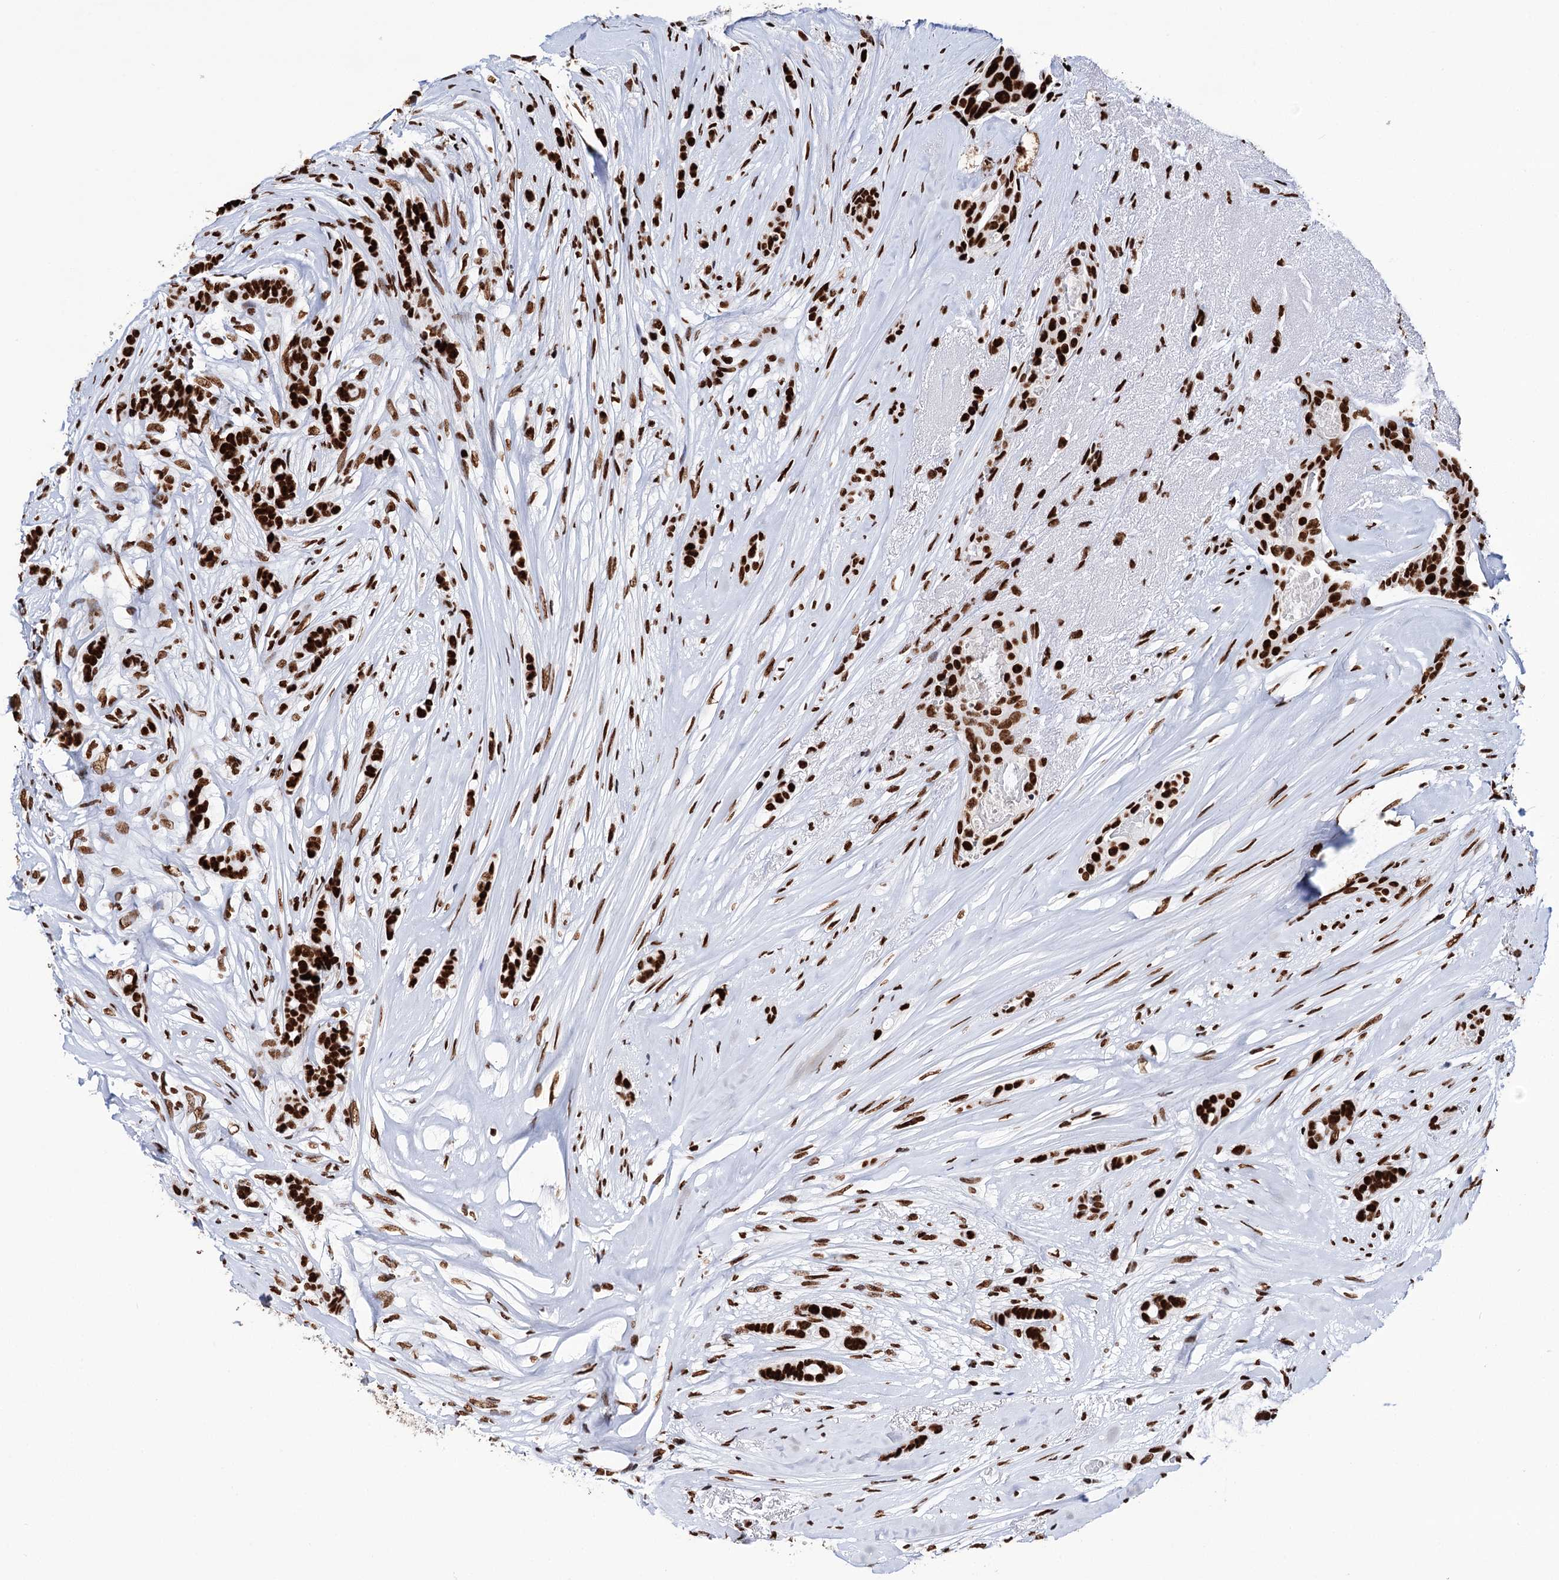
{"staining": {"intensity": "strong", "quantity": ">75%", "location": "nuclear"}, "tissue": "breast cancer", "cell_type": "Tumor cells", "image_type": "cancer", "snomed": [{"axis": "morphology", "description": "Lobular carcinoma"}, {"axis": "topography", "description": "Breast"}], "caption": "Breast cancer (lobular carcinoma) stained with a protein marker demonstrates strong staining in tumor cells.", "gene": "MATR3", "patient": {"sex": "female", "age": 51}}